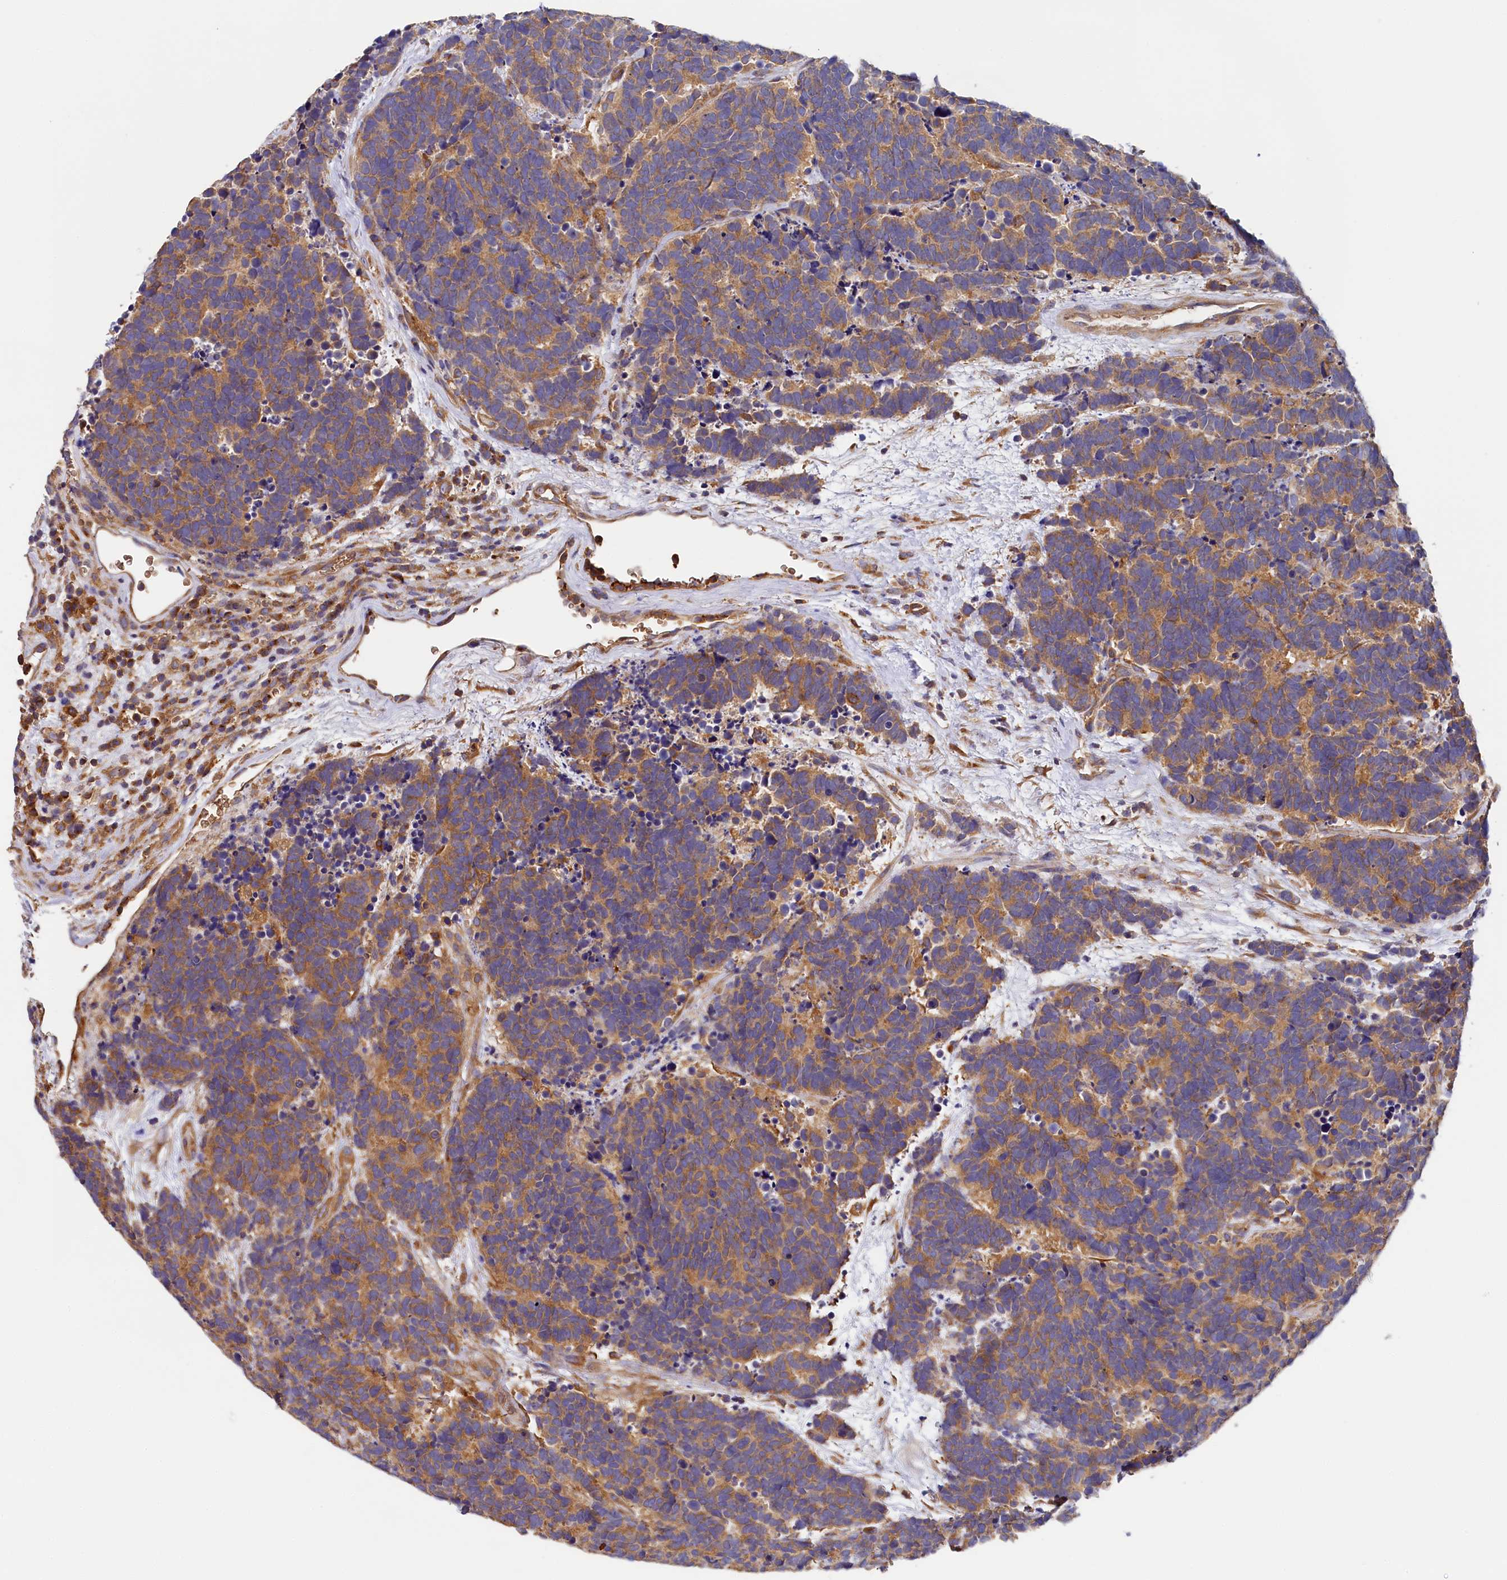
{"staining": {"intensity": "moderate", "quantity": "25%-75%", "location": "cytoplasmic/membranous"}, "tissue": "carcinoid", "cell_type": "Tumor cells", "image_type": "cancer", "snomed": [{"axis": "morphology", "description": "Carcinoma, NOS"}, {"axis": "morphology", "description": "Carcinoid, malignant, NOS"}, {"axis": "topography", "description": "Urinary bladder"}], "caption": "Immunohistochemistry (IHC) staining of carcinoid, which exhibits medium levels of moderate cytoplasmic/membranous expression in about 25%-75% of tumor cells indicating moderate cytoplasmic/membranous protein staining. The staining was performed using DAB (3,3'-diaminobenzidine) (brown) for protein detection and nuclei were counterstained in hematoxylin (blue).", "gene": "PPIP5K1", "patient": {"sex": "male", "age": 57}}